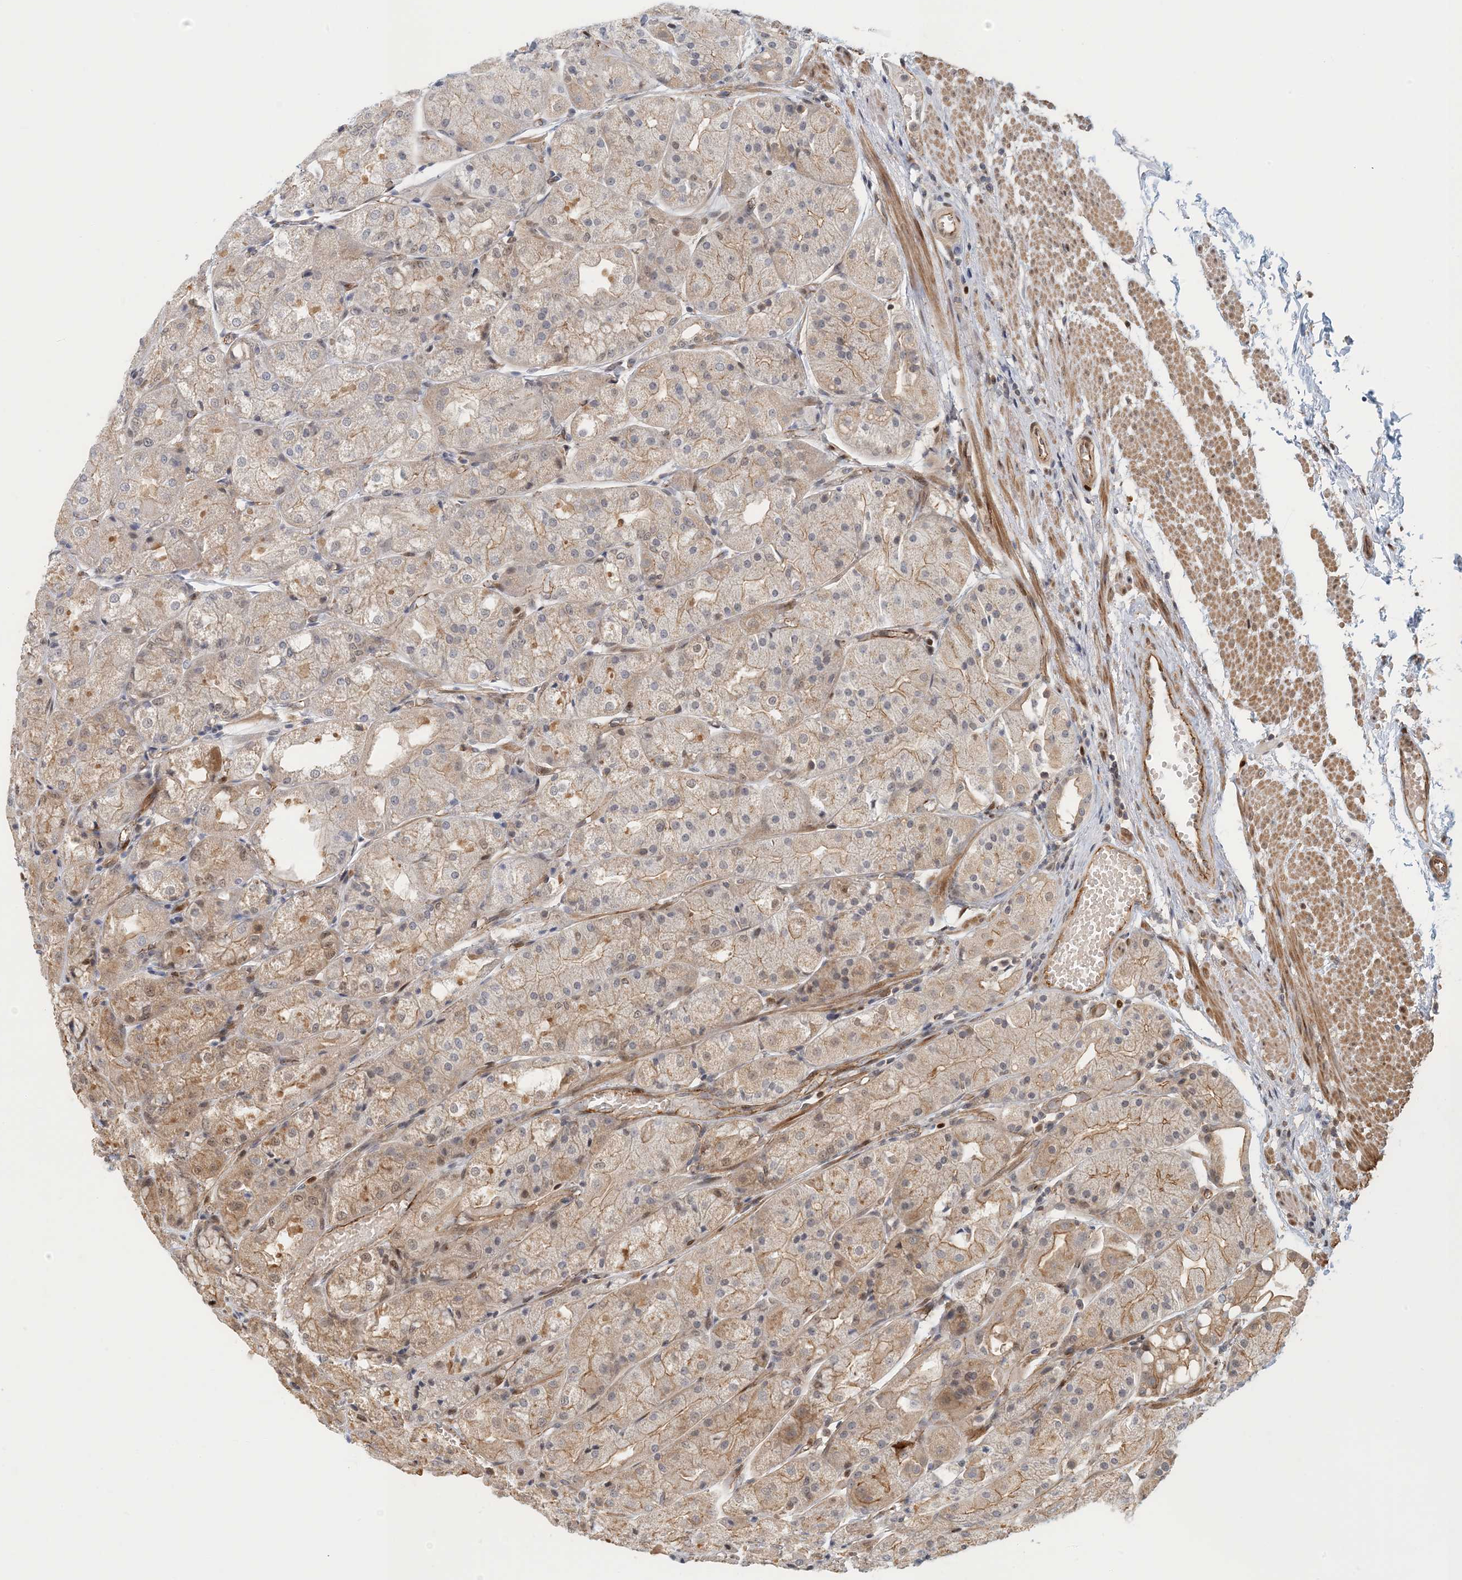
{"staining": {"intensity": "moderate", "quantity": "25%-75%", "location": "cytoplasmic/membranous"}, "tissue": "stomach", "cell_type": "Glandular cells", "image_type": "normal", "snomed": [{"axis": "morphology", "description": "Normal tissue, NOS"}, {"axis": "topography", "description": "Stomach, upper"}], "caption": "Glandular cells exhibit medium levels of moderate cytoplasmic/membranous positivity in about 25%-75% of cells in benign stomach.", "gene": "MAPKBP1", "patient": {"sex": "male", "age": 72}}